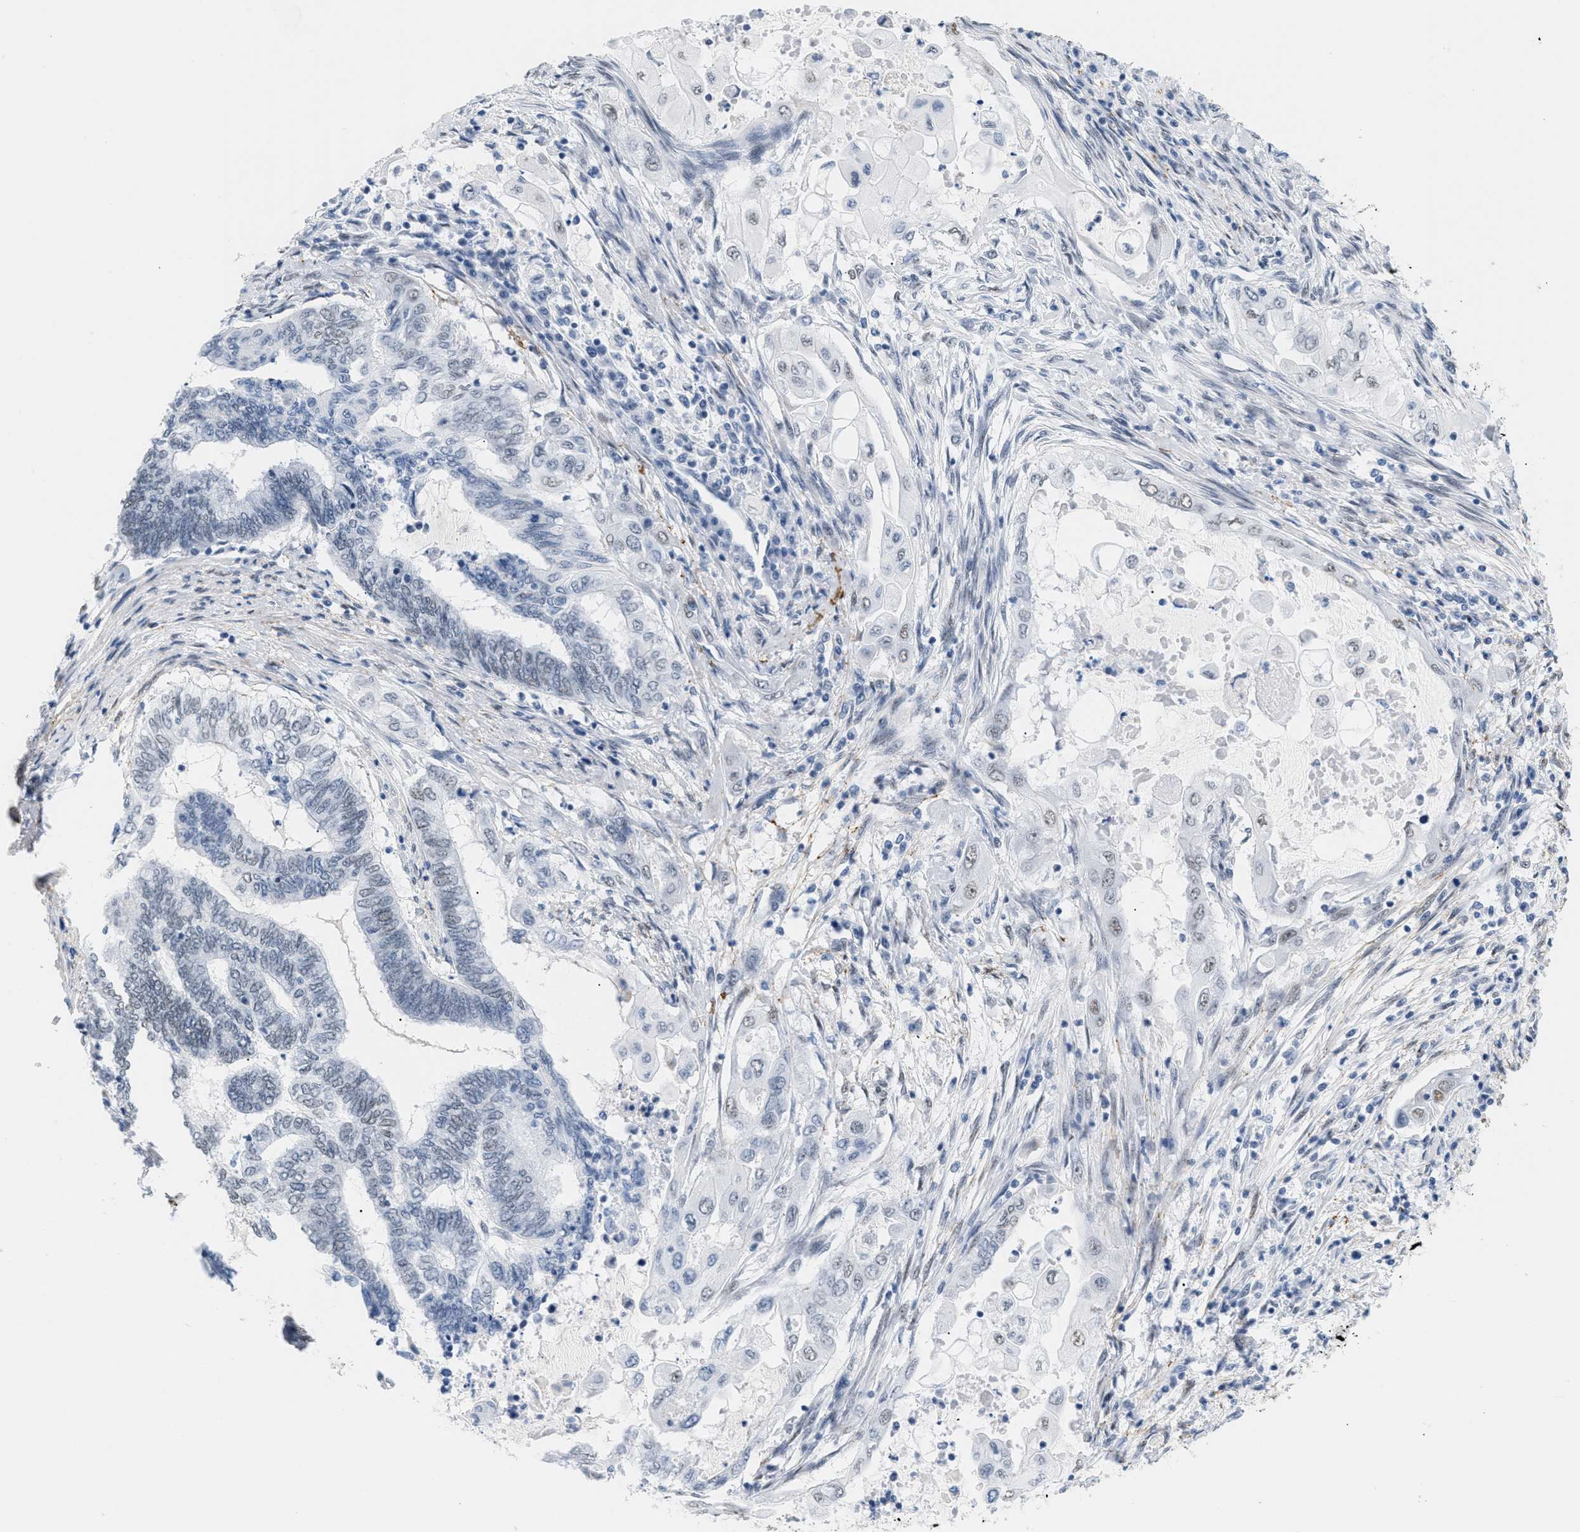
{"staining": {"intensity": "negative", "quantity": "none", "location": "none"}, "tissue": "endometrial cancer", "cell_type": "Tumor cells", "image_type": "cancer", "snomed": [{"axis": "morphology", "description": "Adenocarcinoma, NOS"}, {"axis": "topography", "description": "Uterus"}, {"axis": "topography", "description": "Endometrium"}], "caption": "Micrograph shows no protein expression in tumor cells of endometrial cancer tissue.", "gene": "ELN", "patient": {"sex": "female", "age": 70}}